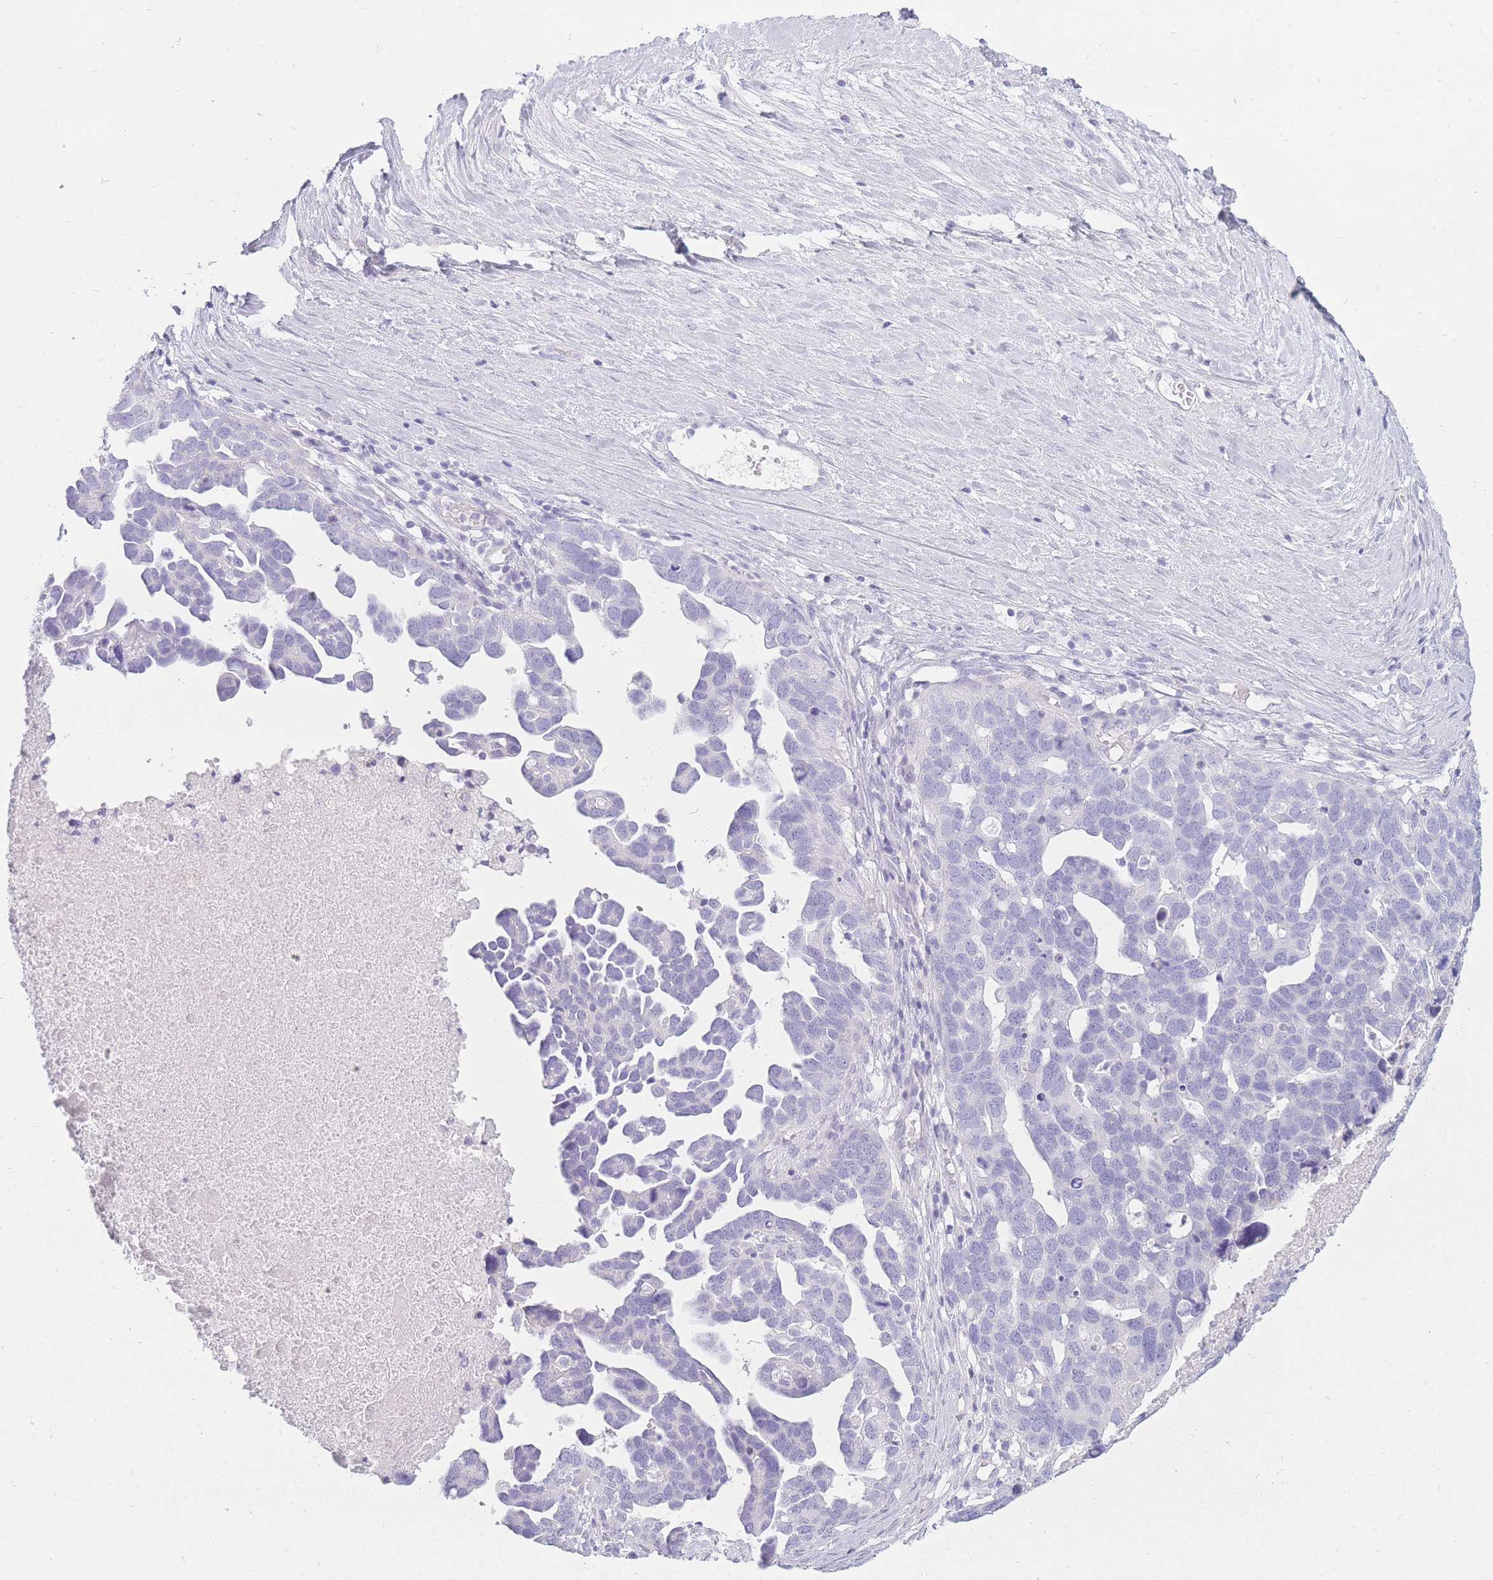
{"staining": {"intensity": "negative", "quantity": "none", "location": "none"}, "tissue": "ovarian cancer", "cell_type": "Tumor cells", "image_type": "cancer", "snomed": [{"axis": "morphology", "description": "Cystadenocarcinoma, serous, NOS"}, {"axis": "topography", "description": "Ovary"}], "caption": "IHC photomicrograph of human serous cystadenocarcinoma (ovarian) stained for a protein (brown), which demonstrates no staining in tumor cells.", "gene": "UPK1A", "patient": {"sex": "female", "age": 54}}